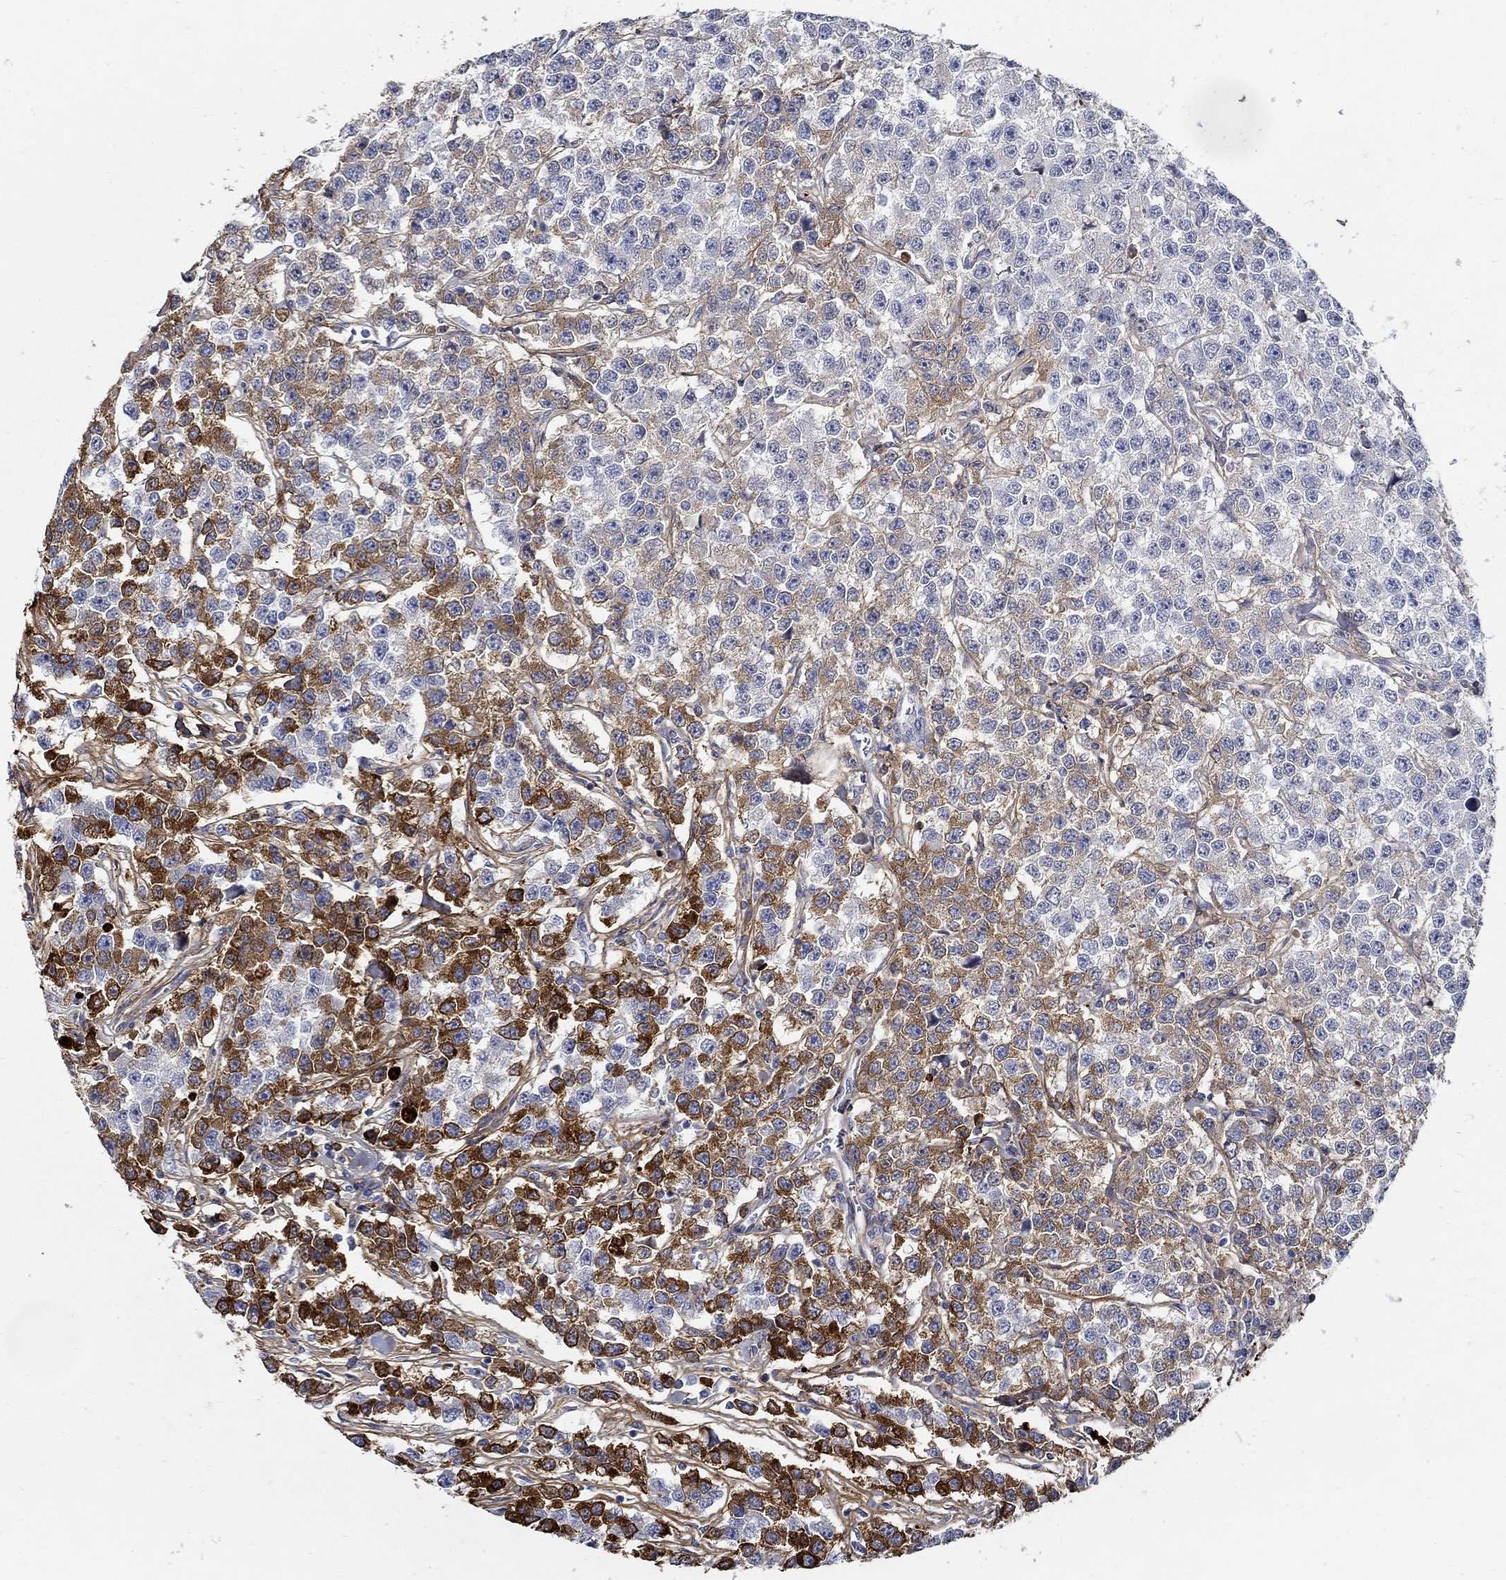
{"staining": {"intensity": "strong", "quantity": "25%-75%", "location": "cytoplasmic/membranous"}, "tissue": "testis cancer", "cell_type": "Tumor cells", "image_type": "cancer", "snomed": [{"axis": "morphology", "description": "Seminoma, NOS"}, {"axis": "topography", "description": "Testis"}], "caption": "Protein staining exhibits strong cytoplasmic/membranous staining in approximately 25%-75% of tumor cells in testis cancer (seminoma).", "gene": "TGFBI", "patient": {"sex": "male", "age": 59}}